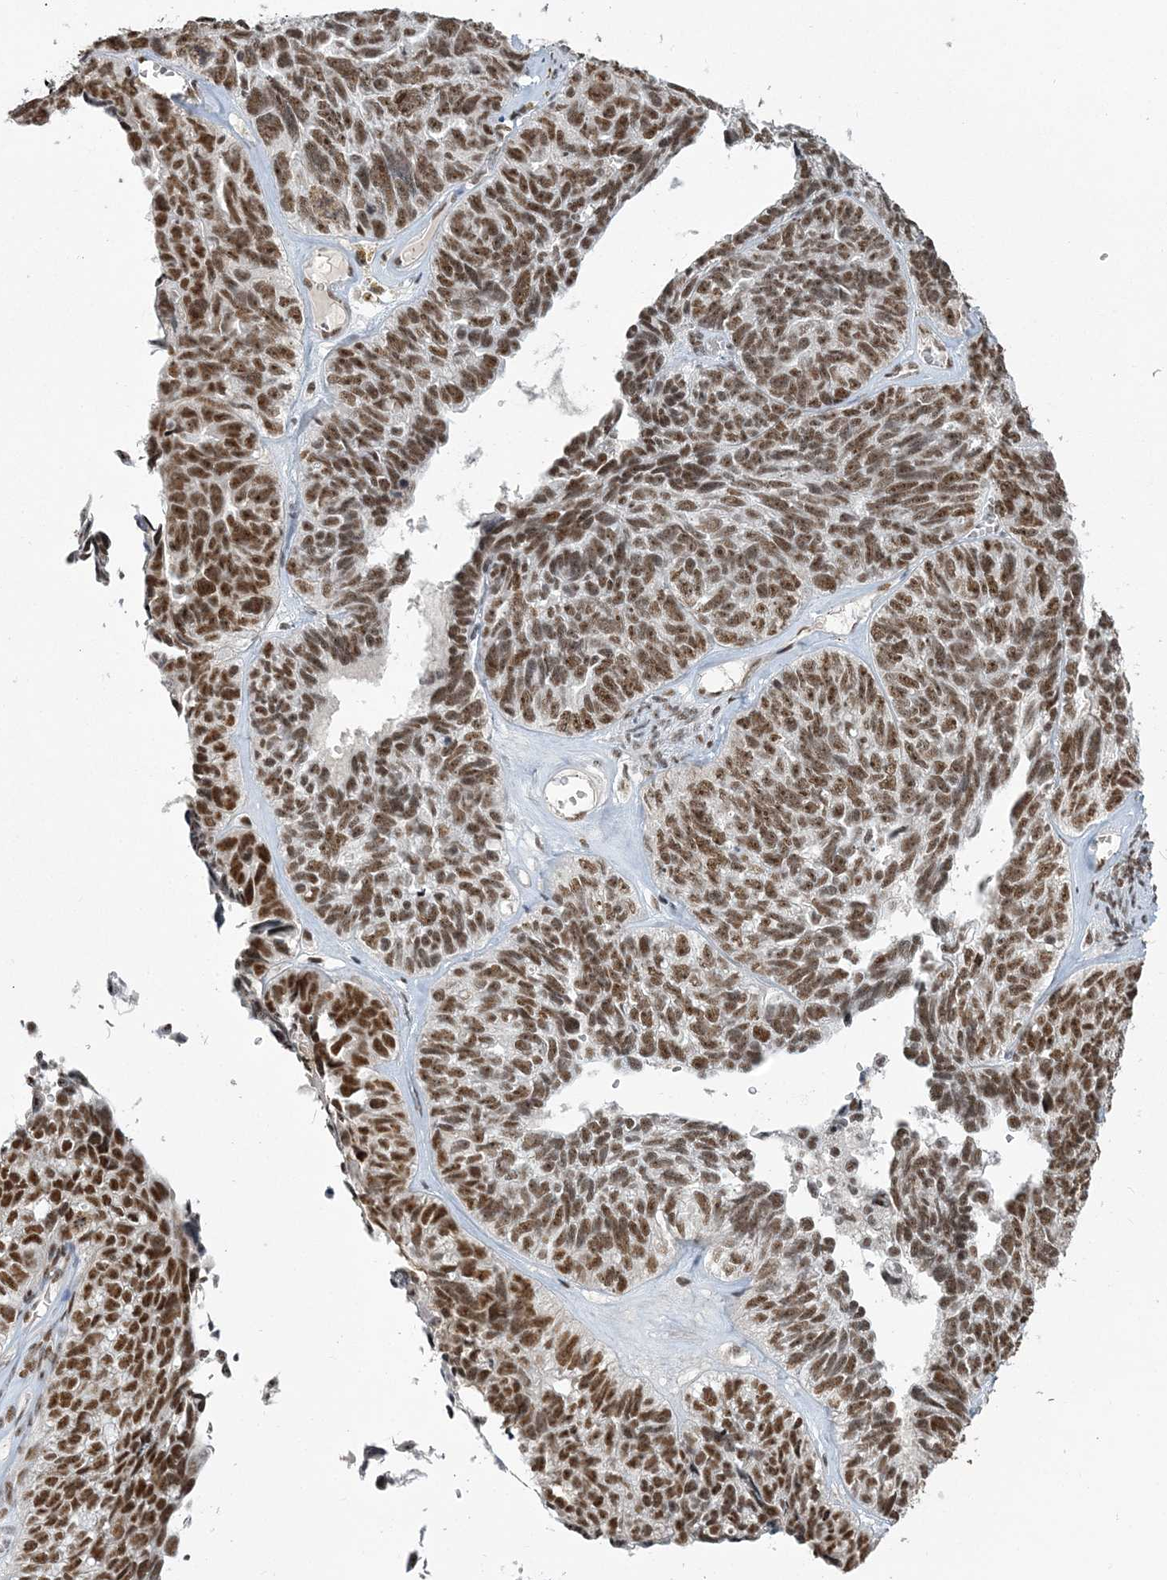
{"staining": {"intensity": "moderate", "quantity": ">75%", "location": "nuclear"}, "tissue": "ovarian cancer", "cell_type": "Tumor cells", "image_type": "cancer", "snomed": [{"axis": "morphology", "description": "Cystadenocarcinoma, serous, NOS"}, {"axis": "topography", "description": "Ovary"}], "caption": "Ovarian cancer (serous cystadenocarcinoma) stained with immunohistochemistry (IHC) shows moderate nuclear staining in about >75% of tumor cells.", "gene": "PLRG1", "patient": {"sex": "female", "age": 79}}